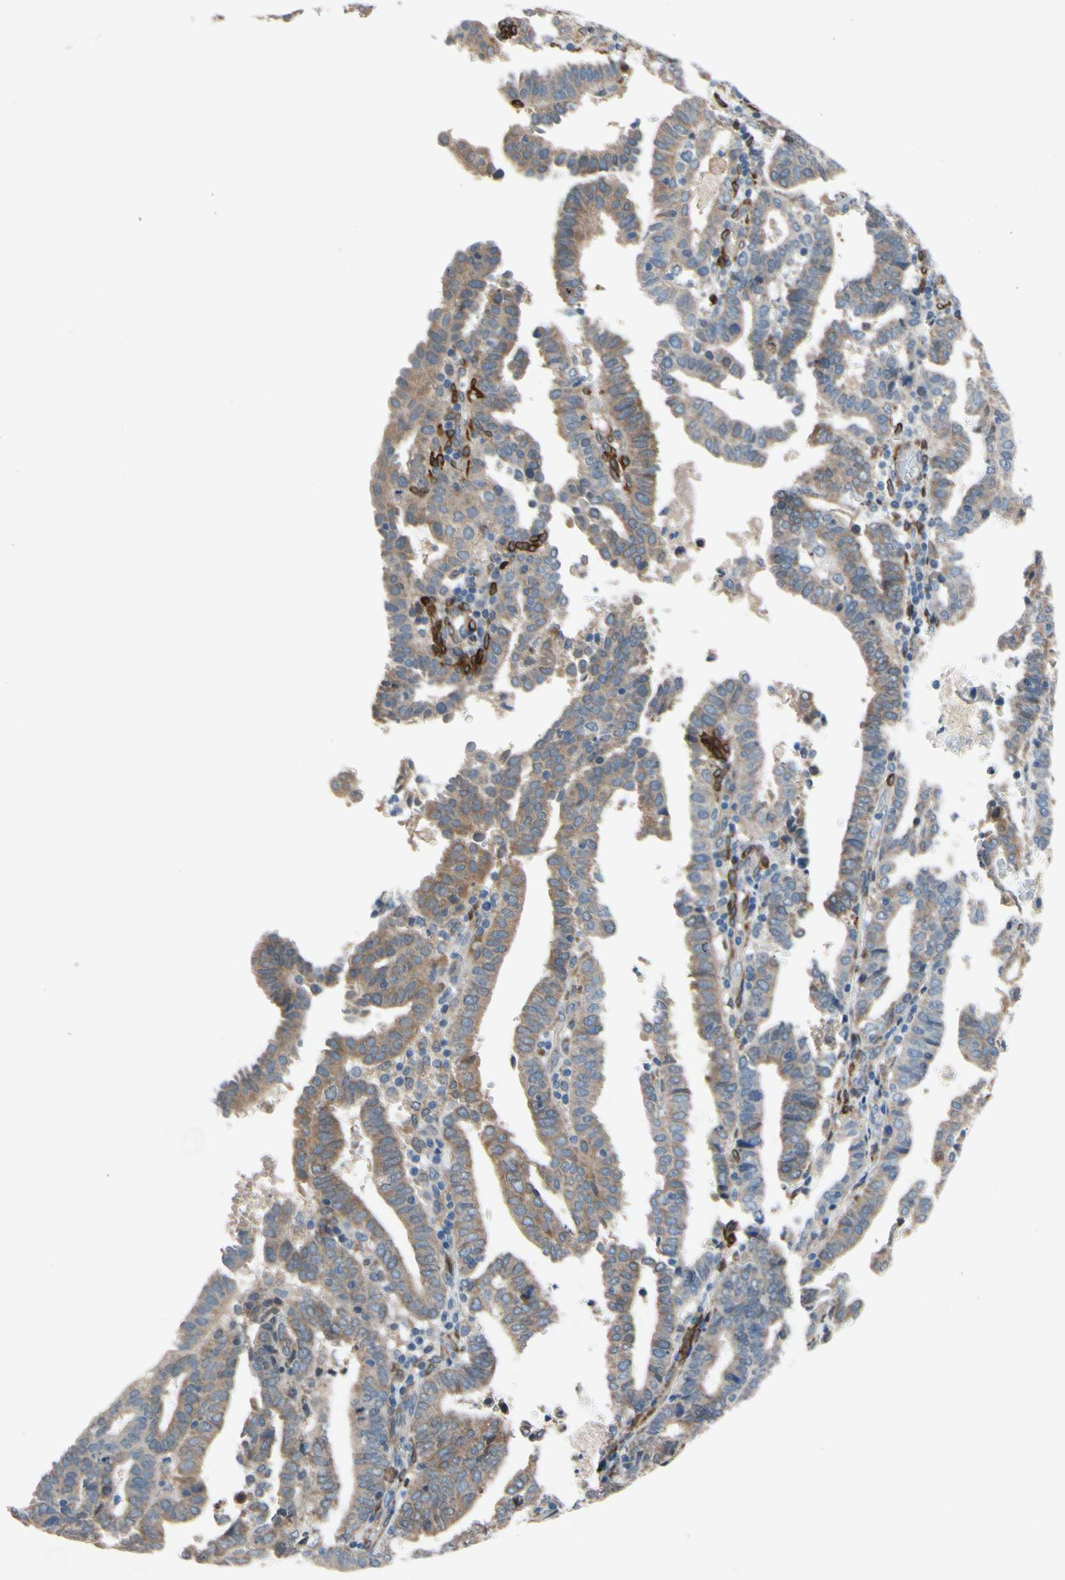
{"staining": {"intensity": "weak", "quantity": ">75%", "location": "cytoplasmic/membranous"}, "tissue": "endometrial cancer", "cell_type": "Tumor cells", "image_type": "cancer", "snomed": [{"axis": "morphology", "description": "Adenocarcinoma, NOS"}, {"axis": "topography", "description": "Uterus"}], "caption": "A micrograph showing weak cytoplasmic/membranous positivity in about >75% of tumor cells in endometrial cancer (adenocarcinoma), as visualized by brown immunohistochemical staining.", "gene": "PRXL2A", "patient": {"sex": "female", "age": 83}}